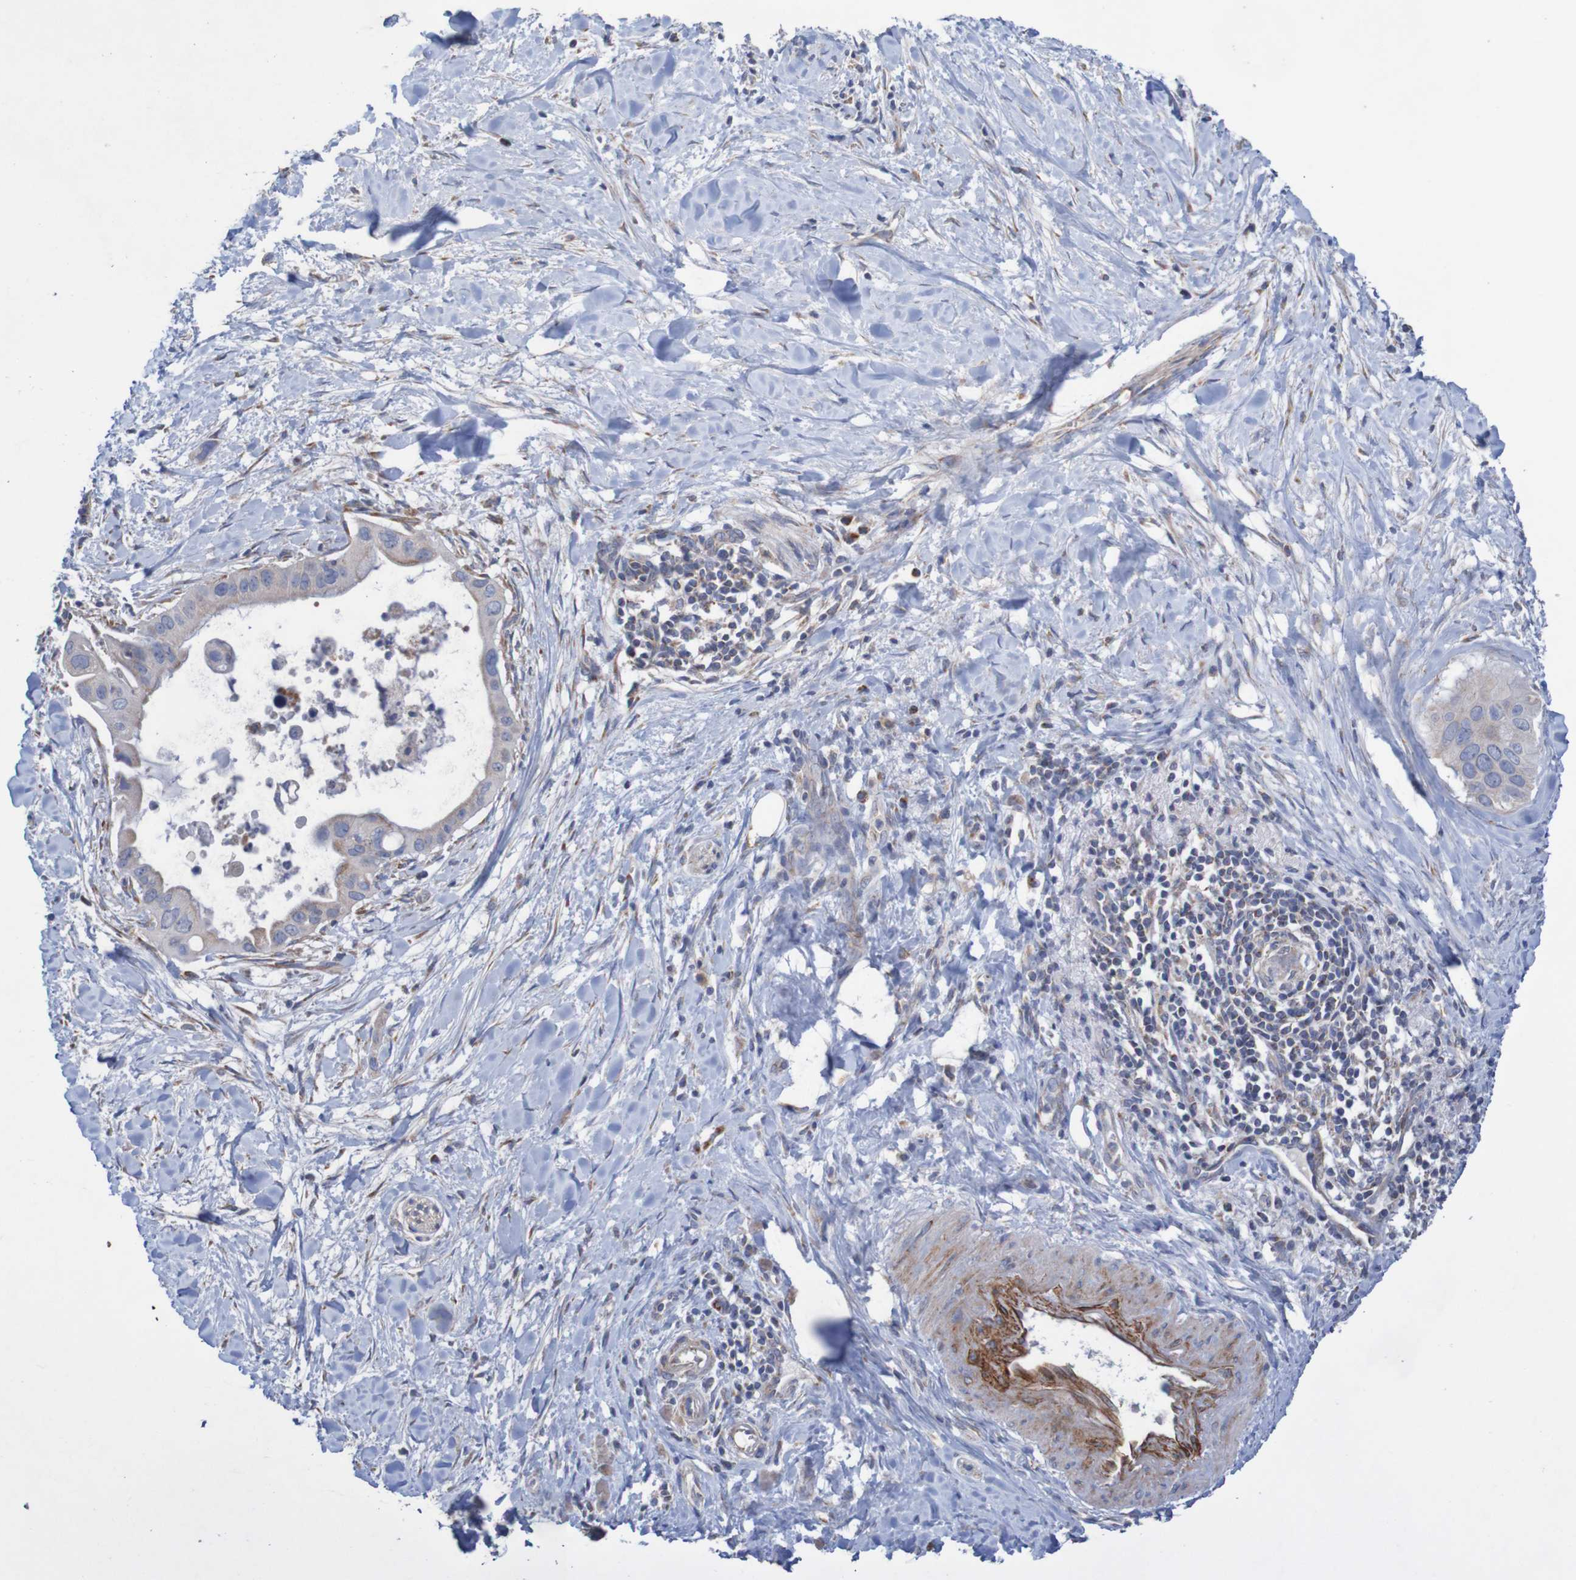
{"staining": {"intensity": "weak", "quantity": "25%-75%", "location": "cytoplasmic/membranous"}, "tissue": "pancreatic cancer", "cell_type": "Tumor cells", "image_type": "cancer", "snomed": [{"axis": "morphology", "description": "Adenocarcinoma, NOS"}, {"axis": "topography", "description": "Pancreas"}], "caption": "IHC (DAB) staining of human pancreatic cancer (adenocarcinoma) reveals weak cytoplasmic/membranous protein expression in about 25%-75% of tumor cells. The staining was performed using DAB (3,3'-diaminobenzidine) to visualize the protein expression in brown, while the nuclei were stained in blue with hematoxylin (Magnification: 20x).", "gene": "MMEL1", "patient": {"sex": "male", "age": 55}}